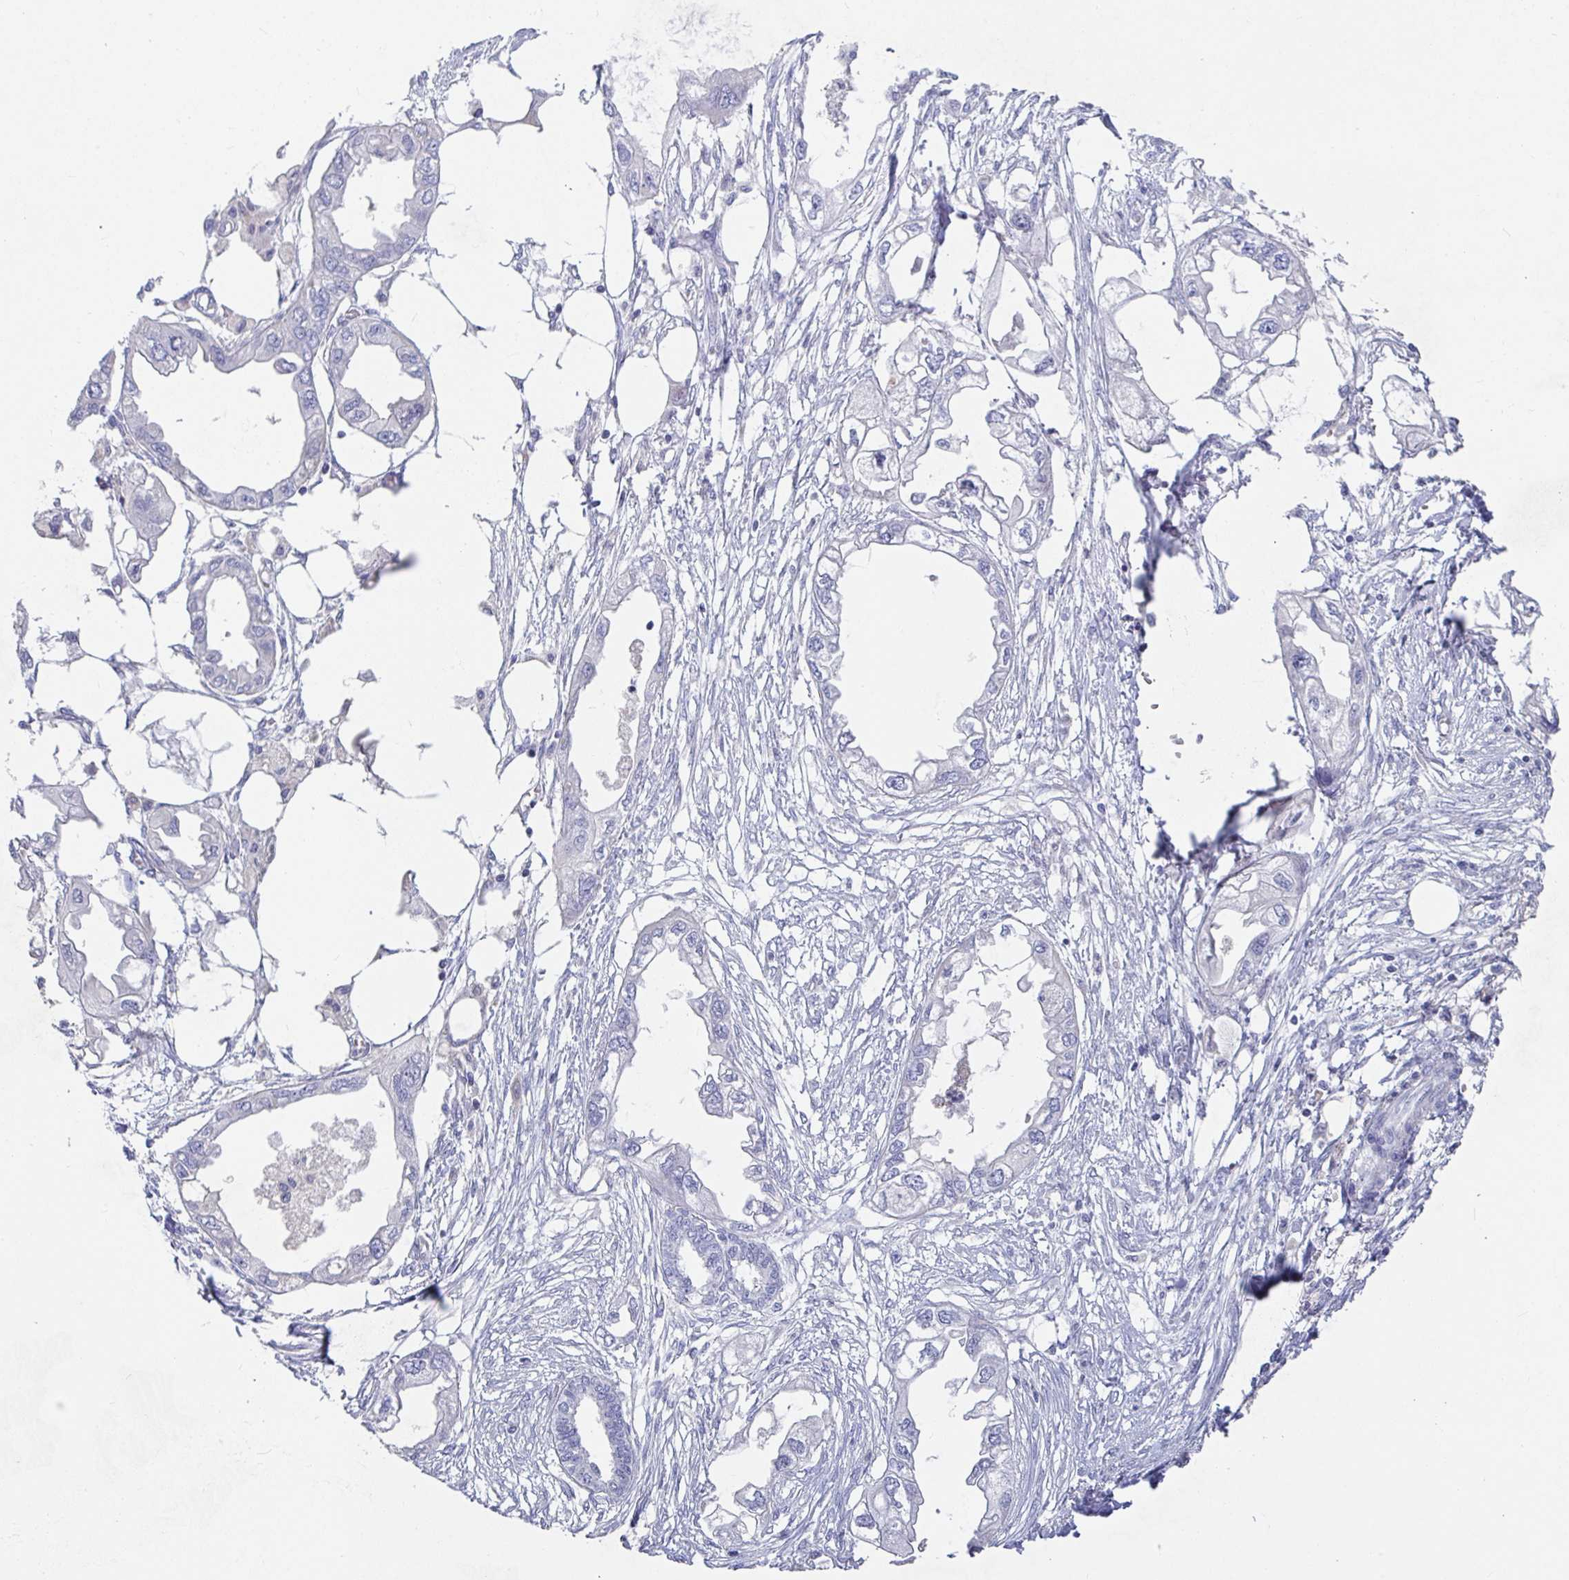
{"staining": {"intensity": "negative", "quantity": "none", "location": "none"}, "tissue": "endometrial cancer", "cell_type": "Tumor cells", "image_type": "cancer", "snomed": [{"axis": "morphology", "description": "Adenocarcinoma, NOS"}, {"axis": "morphology", "description": "Adenocarcinoma, metastatic, NOS"}, {"axis": "topography", "description": "Adipose tissue"}, {"axis": "topography", "description": "Endometrium"}], "caption": "A photomicrograph of human metastatic adenocarcinoma (endometrial) is negative for staining in tumor cells.", "gene": "ZNF561", "patient": {"sex": "female", "age": 67}}